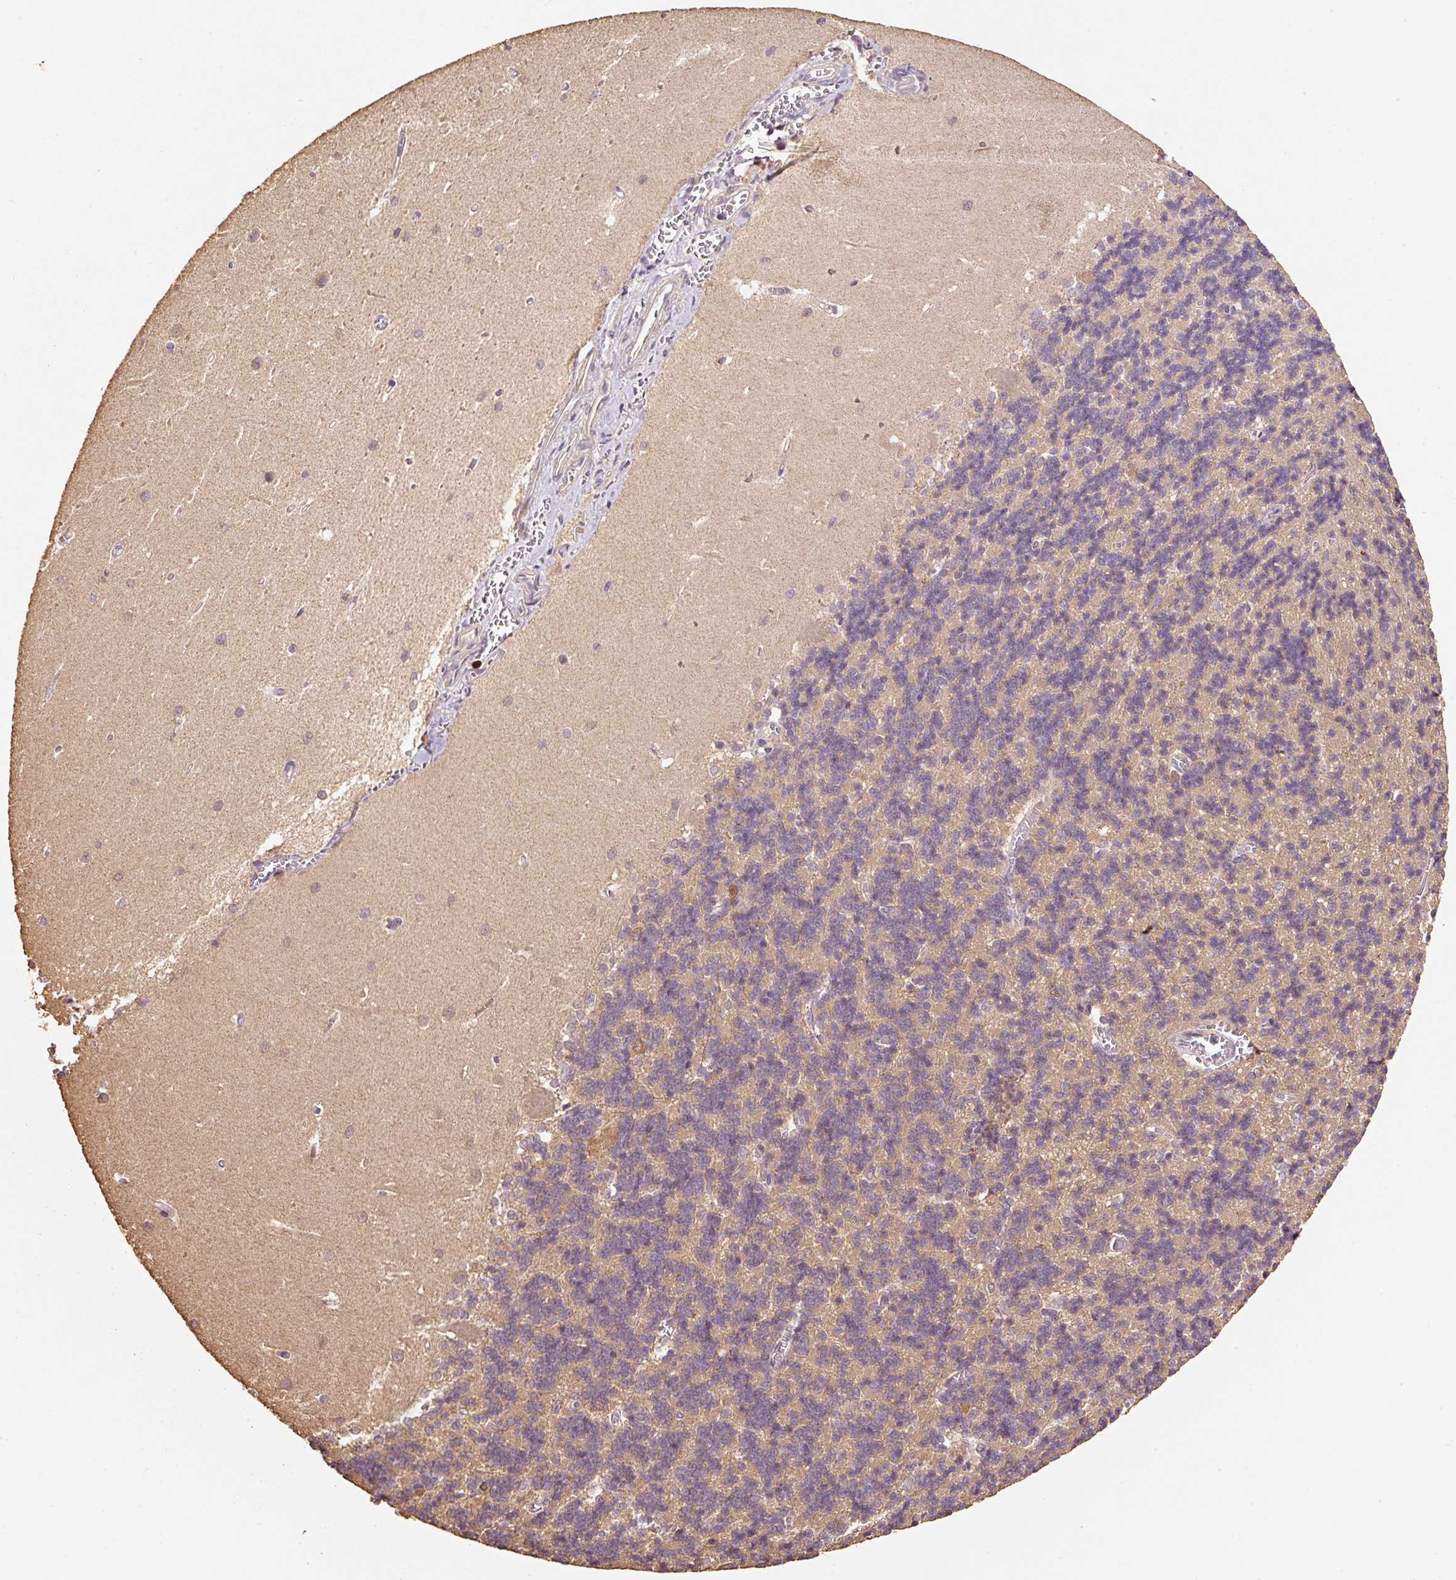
{"staining": {"intensity": "weak", "quantity": ">75%", "location": "cytoplasmic/membranous"}, "tissue": "cerebellum", "cell_type": "Cells in granular layer", "image_type": "normal", "snomed": [{"axis": "morphology", "description": "Normal tissue, NOS"}, {"axis": "topography", "description": "Cerebellum"}], "caption": "A brown stain labels weak cytoplasmic/membranous positivity of a protein in cells in granular layer of benign human cerebellum. (IHC, brightfield microscopy, high magnification).", "gene": "HERC2", "patient": {"sex": "male", "age": 37}}